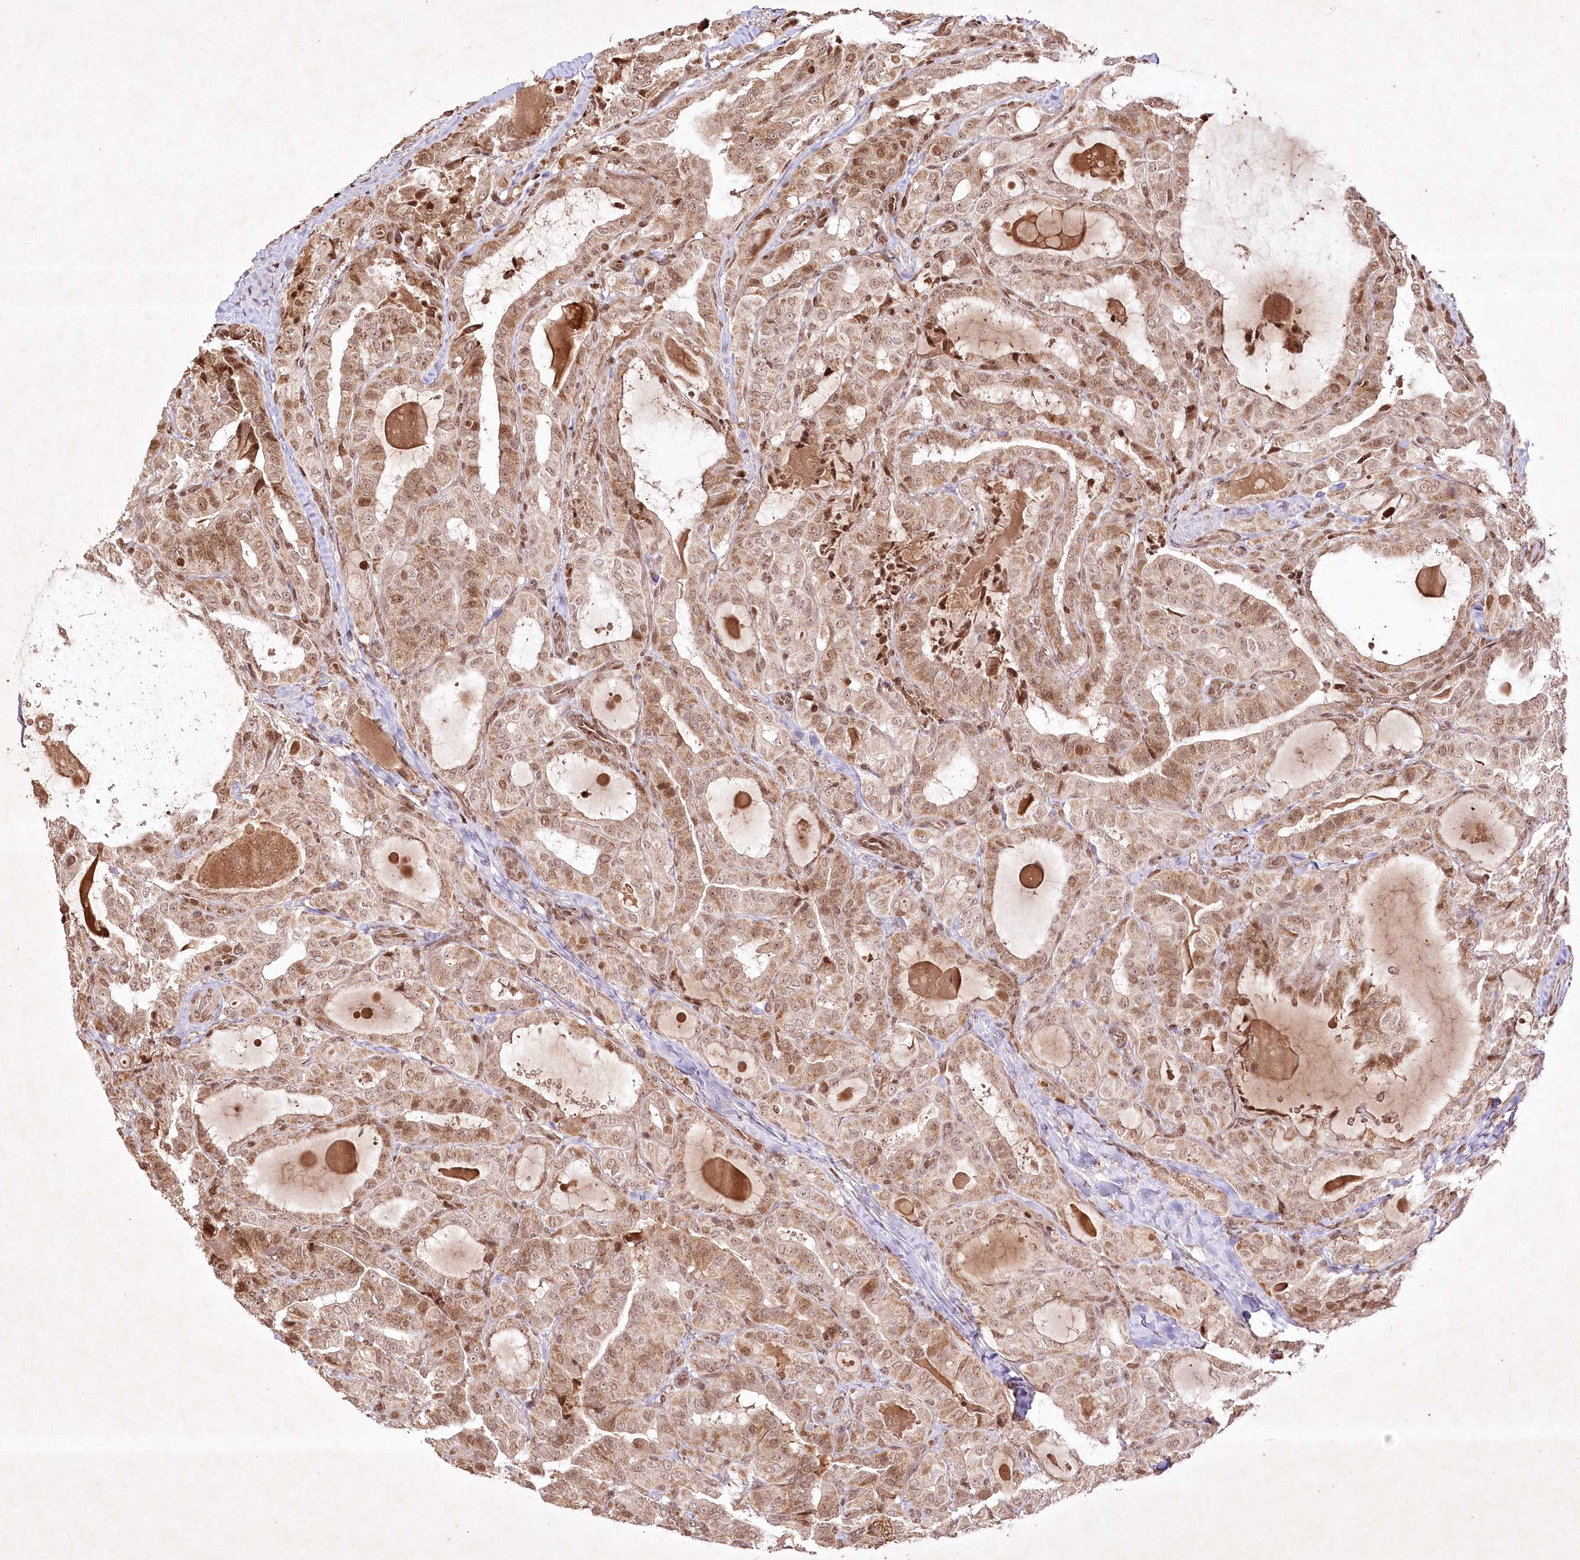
{"staining": {"intensity": "moderate", "quantity": ">75%", "location": "cytoplasmic/membranous,nuclear"}, "tissue": "thyroid cancer", "cell_type": "Tumor cells", "image_type": "cancer", "snomed": [{"axis": "morphology", "description": "Papillary adenocarcinoma, NOS"}, {"axis": "topography", "description": "Thyroid gland"}], "caption": "Moderate cytoplasmic/membranous and nuclear protein expression is appreciated in about >75% of tumor cells in thyroid papillary adenocarcinoma.", "gene": "CARM1", "patient": {"sex": "male", "age": 77}}